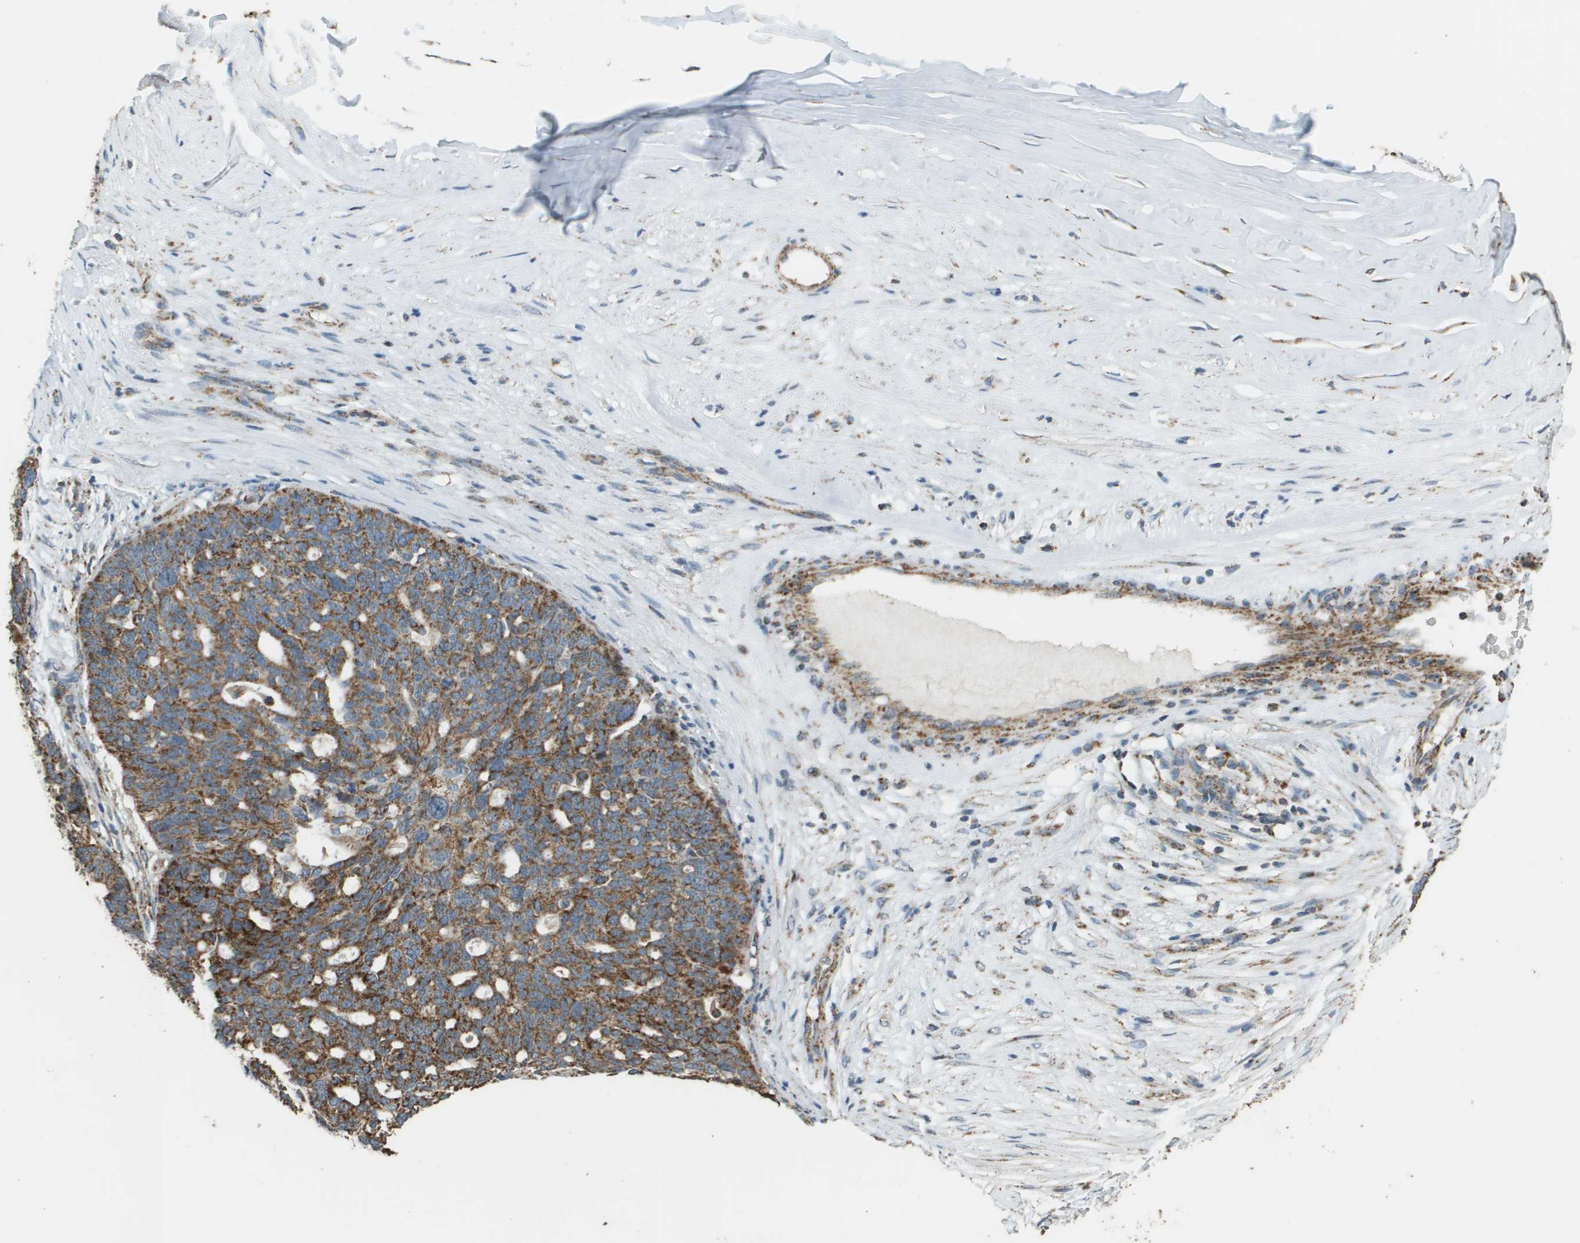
{"staining": {"intensity": "moderate", "quantity": ">75%", "location": "cytoplasmic/membranous"}, "tissue": "ovarian cancer", "cell_type": "Tumor cells", "image_type": "cancer", "snomed": [{"axis": "morphology", "description": "Cystadenocarcinoma, serous, NOS"}, {"axis": "topography", "description": "Ovary"}], "caption": "Protein staining reveals moderate cytoplasmic/membranous expression in about >75% of tumor cells in ovarian cancer.", "gene": "FH", "patient": {"sex": "female", "age": 59}}